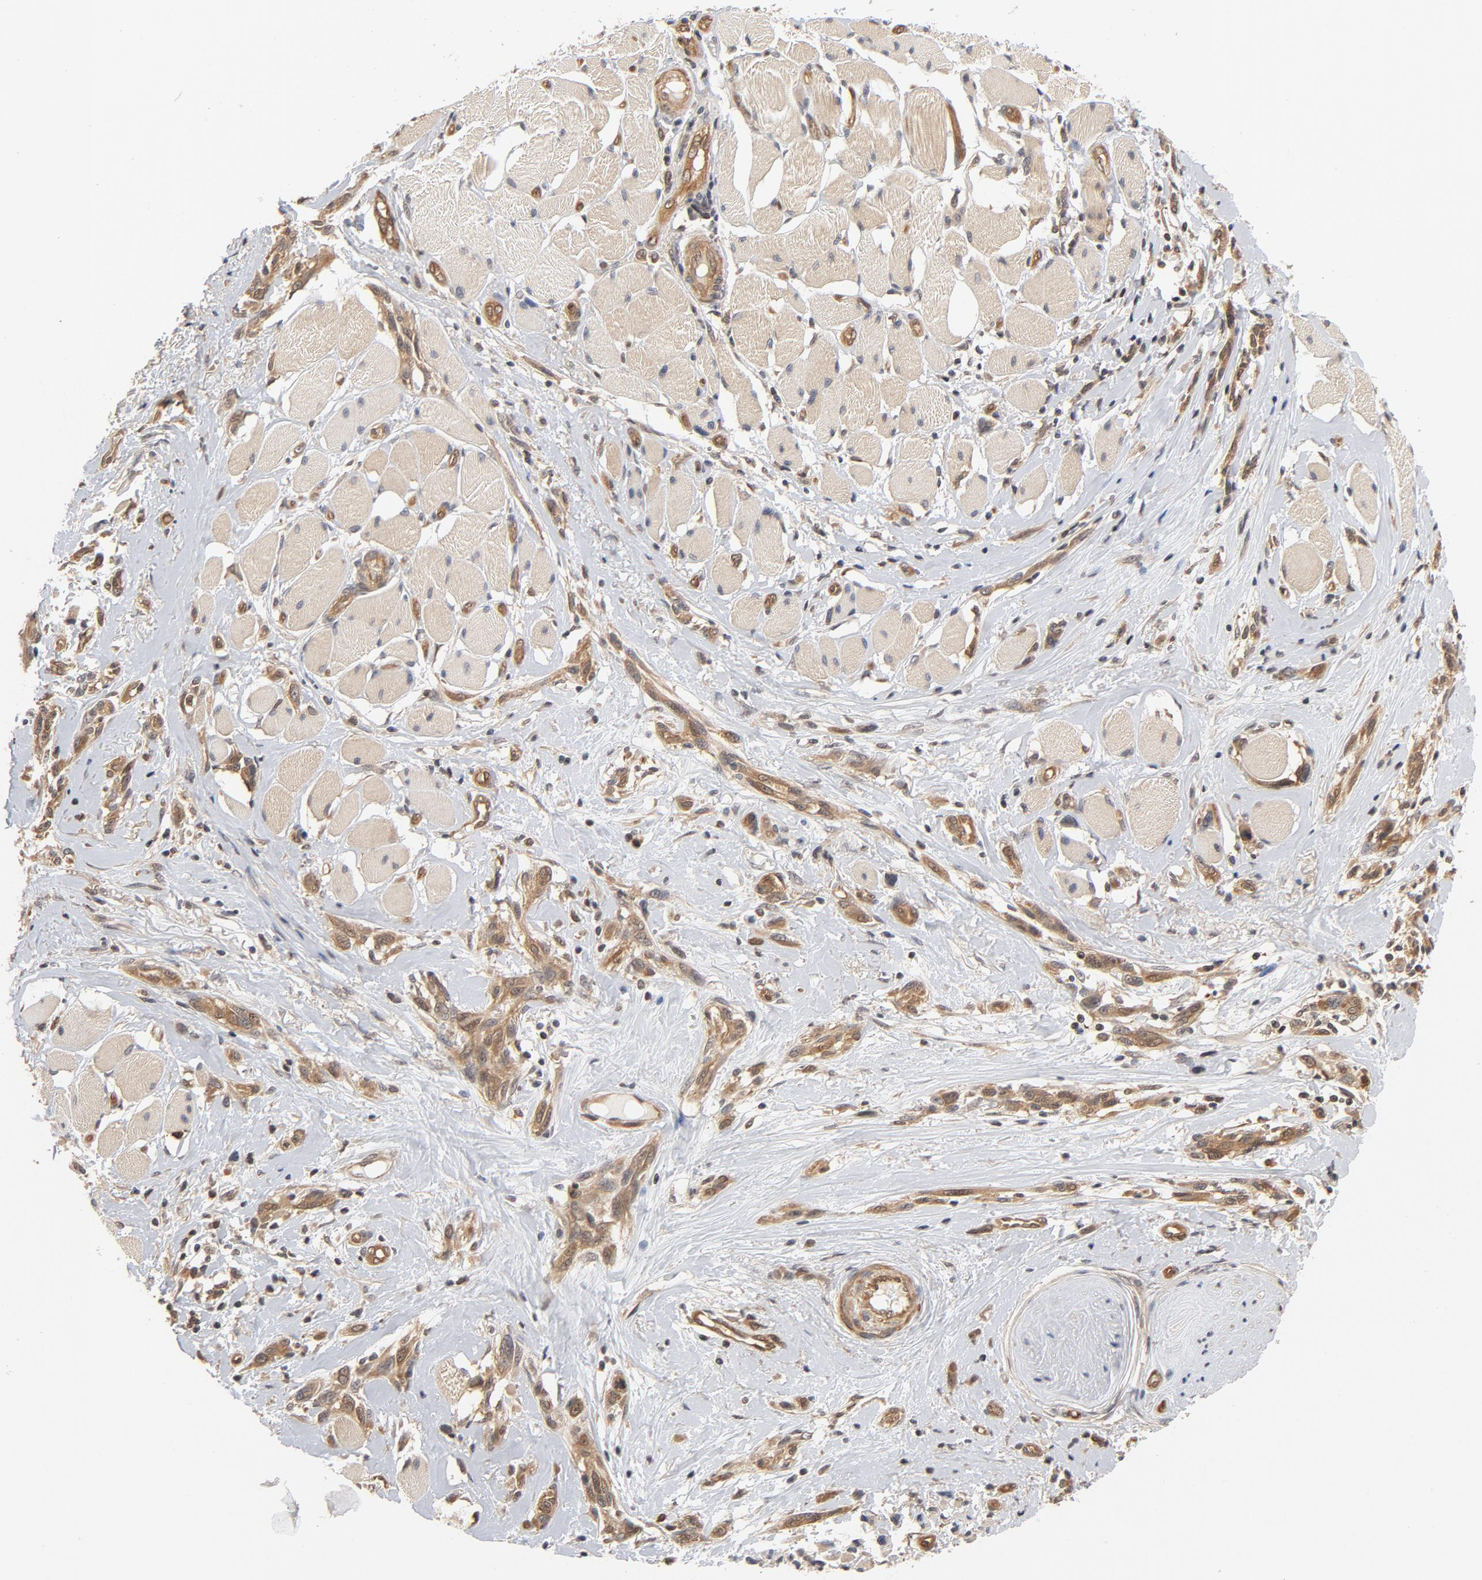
{"staining": {"intensity": "moderate", "quantity": ">75%", "location": "cytoplasmic/membranous"}, "tissue": "melanoma", "cell_type": "Tumor cells", "image_type": "cancer", "snomed": [{"axis": "morphology", "description": "Malignant melanoma, NOS"}, {"axis": "topography", "description": "Skin"}], "caption": "Immunohistochemistry image of melanoma stained for a protein (brown), which exhibits medium levels of moderate cytoplasmic/membranous expression in approximately >75% of tumor cells.", "gene": "CDC37", "patient": {"sex": "male", "age": 91}}